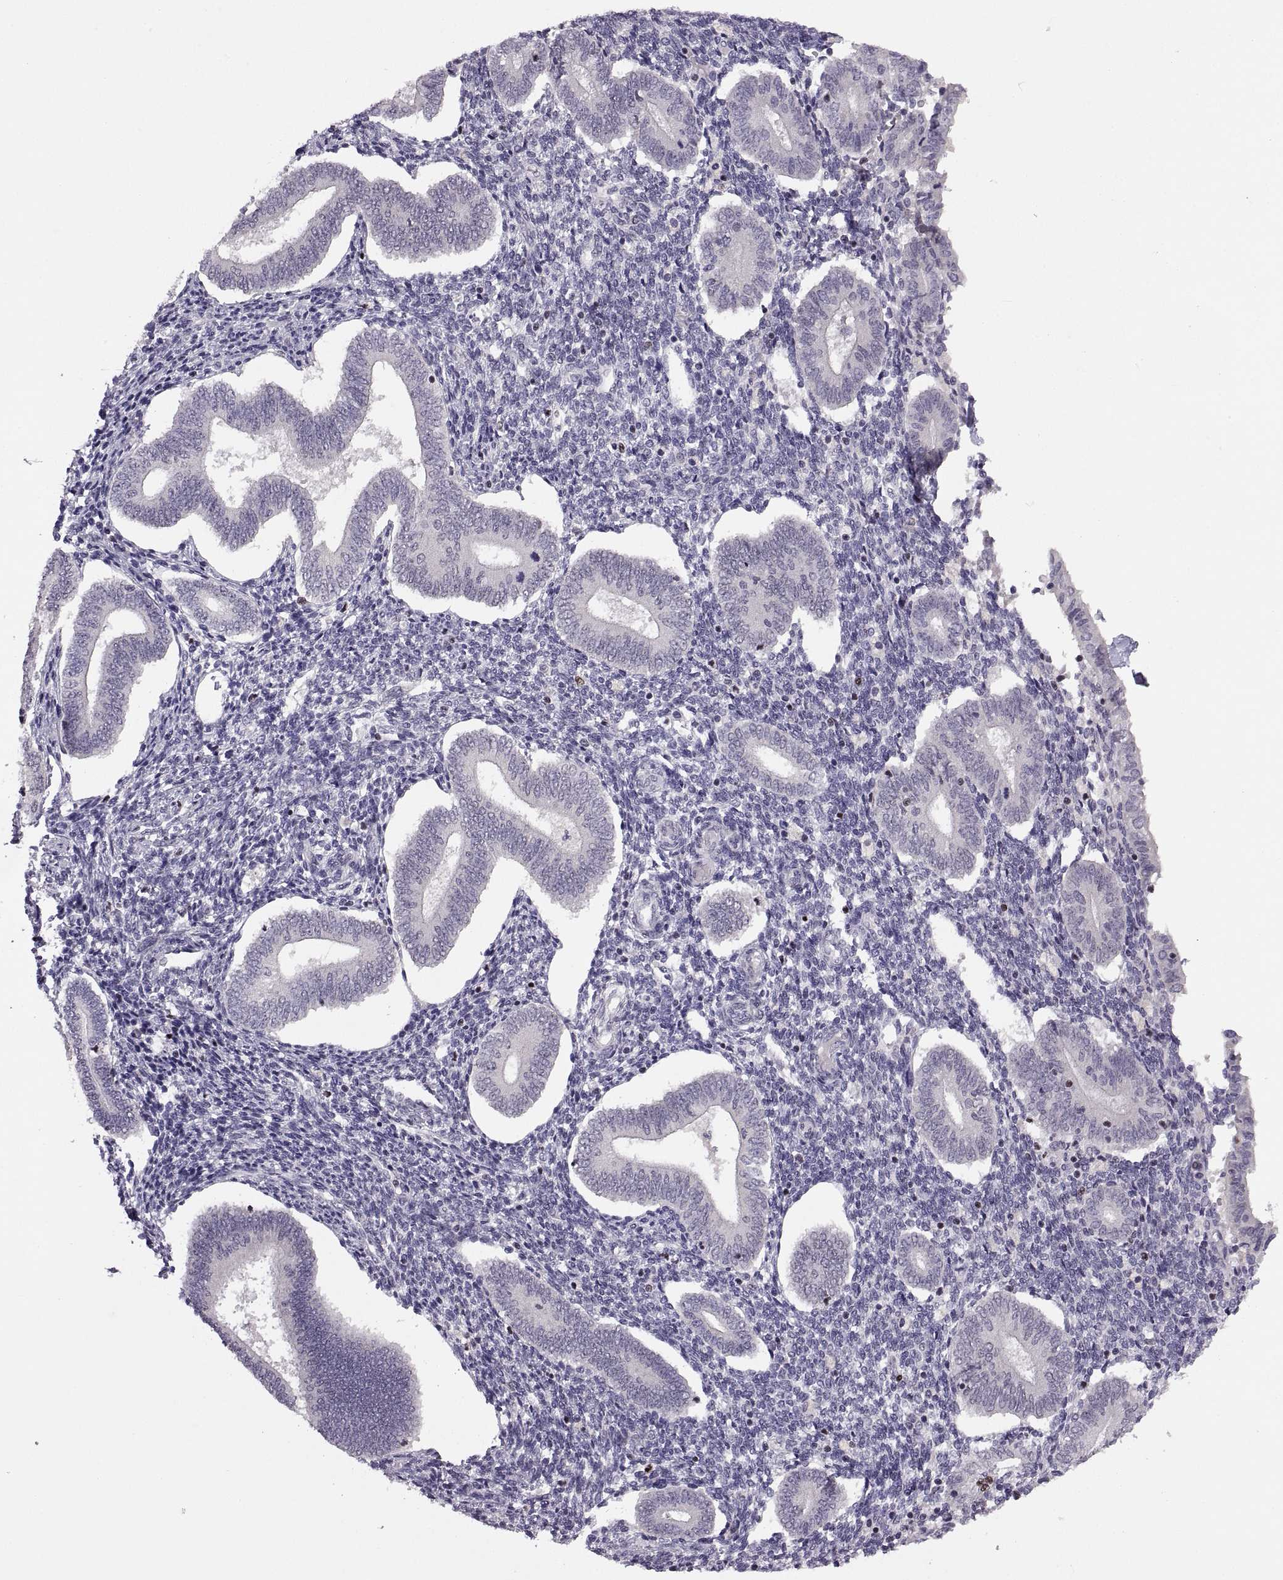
{"staining": {"intensity": "negative", "quantity": "none", "location": "none"}, "tissue": "endometrium", "cell_type": "Cells in endometrial stroma", "image_type": "normal", "snomed": [{"axis": "morphology", "description": "Normal tissue, NOS"}, {"axis": "topography", "description": "Endometrium"}], "caption": "Cells in endometrial stroma show no significant positivity in benign endometrium. The staining was performed using DAB to visualize the protein expression in brown, while the nuclei were stained in blue with hematoxylin (Magnification: 20x).", "gene": "NEK2", "patient": {"sex": "female", "age": 40}}